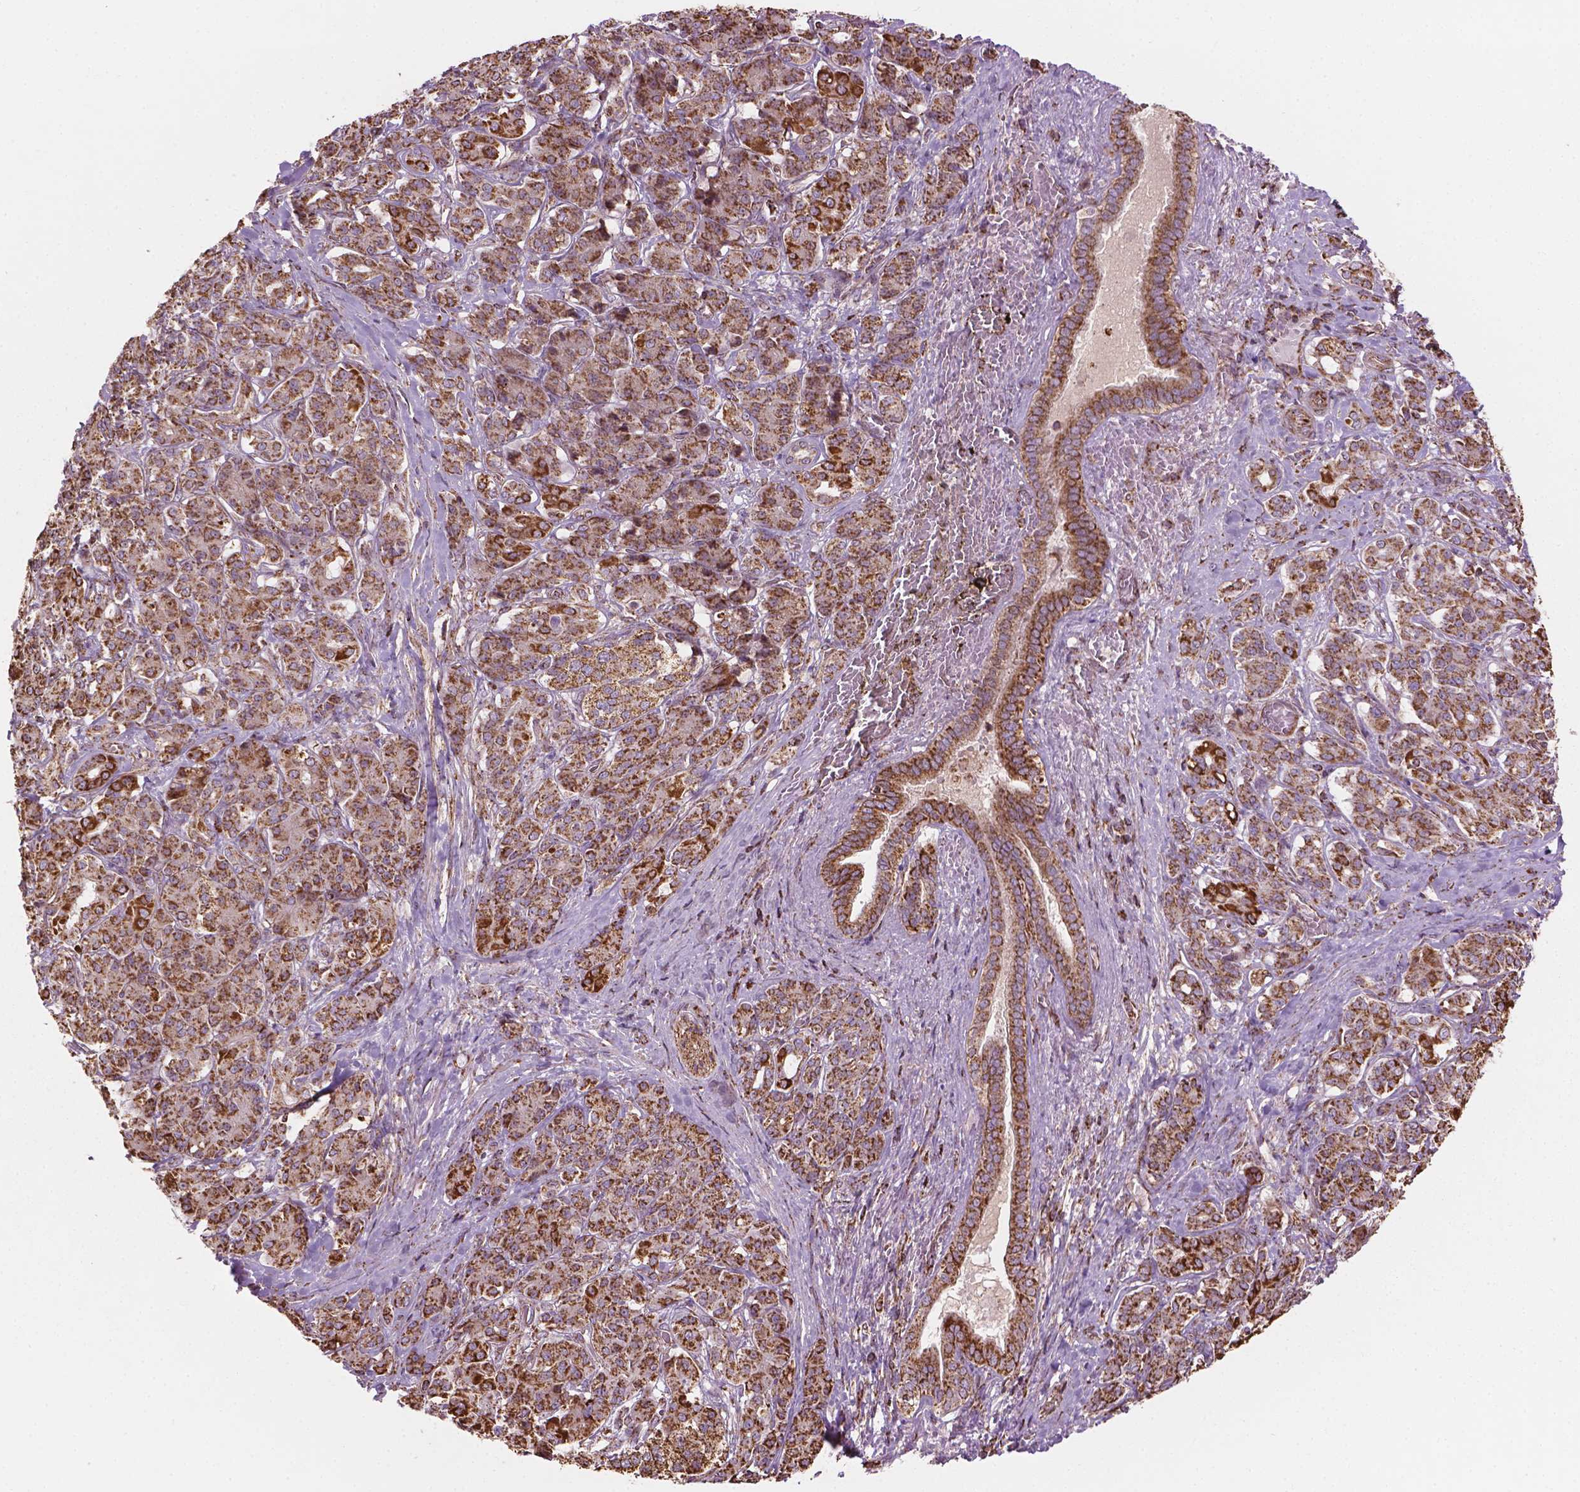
{"staining": {"intensity": "moderate", "quantity": ">75%", "location": "cytoplasmic/membranous"}, "tissue": "pancreatic cancer", "cell_type": "Tumor cells", "image_type": "cancer", "snomed": [{"axis": "morphology", "description": "Normal tissue, NOS"}, {"axis": "morphology", "description": "Inflammation, NOS"}, {"axis": "morphology", "description": "Adenocarcinoma, NOS"}, {"axis": "topography", "description": "Pancreas"}], "caption": "An immunohistochemistry image of neoplastic tissue is shown. Protein staining in brown labels moderate cytoplasmic/membranous positivity in adenocarcinoma (pancreatic) within tumor cells.", "gene": "HS3ST3A1", "patient": {"sex": "male", "age": 57}}